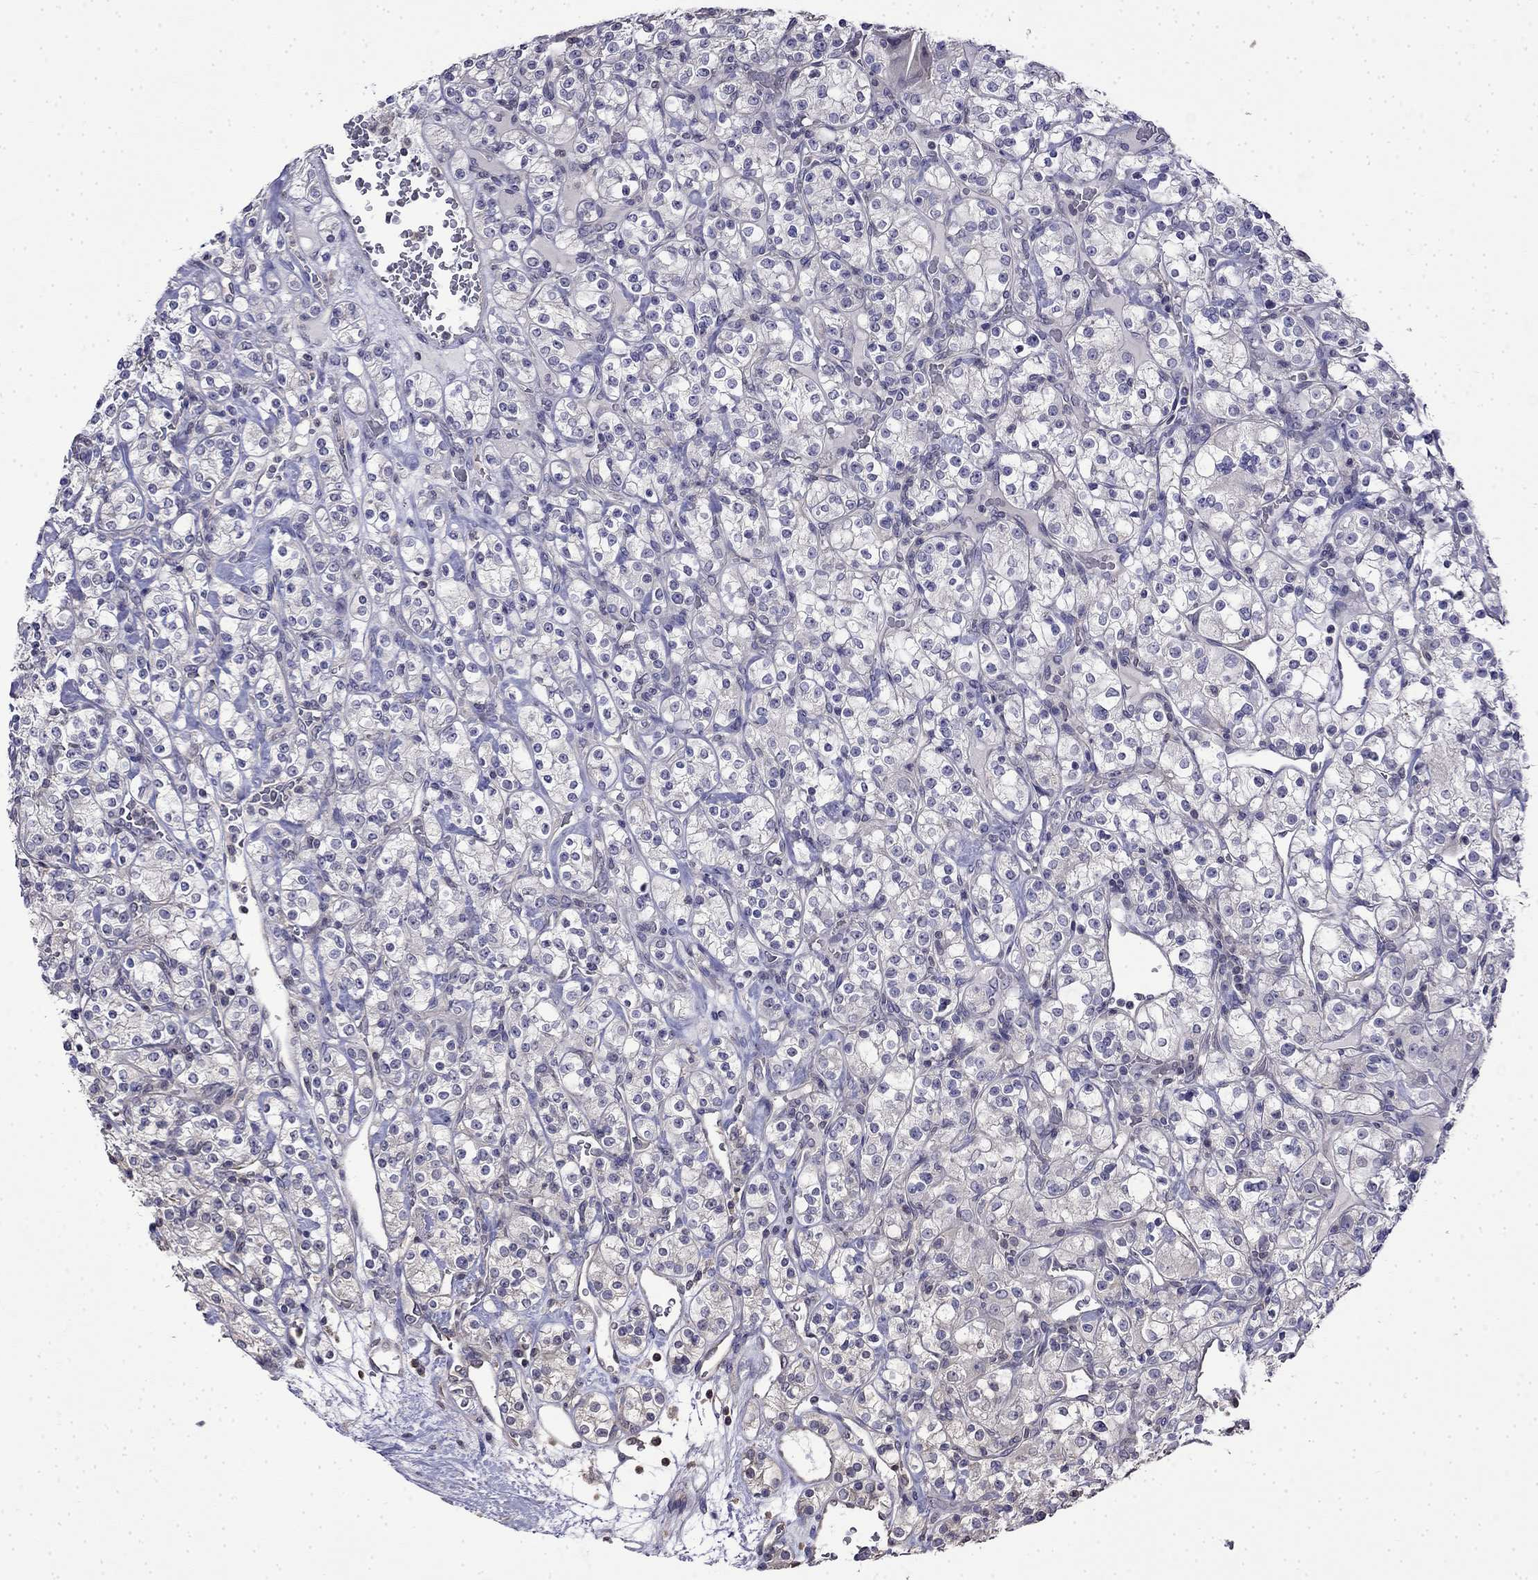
{"staining": {"intensity": "negative", "quantity": "none", "location": "none"}, "tissue": "renal cancer", "cell_type": "Tumor cells", "image_type": "cancer", "snomed": [{"axis": "morphology", "description": "Adenocarcinoma, NOS"}, {"axis": "topography", "description": "Kidney"}], "caption": "Tumor cells show no significant protein staining in renal cancer.", "gene": "GUCA1B", "patient": {"sex": "male", "age": 77}}